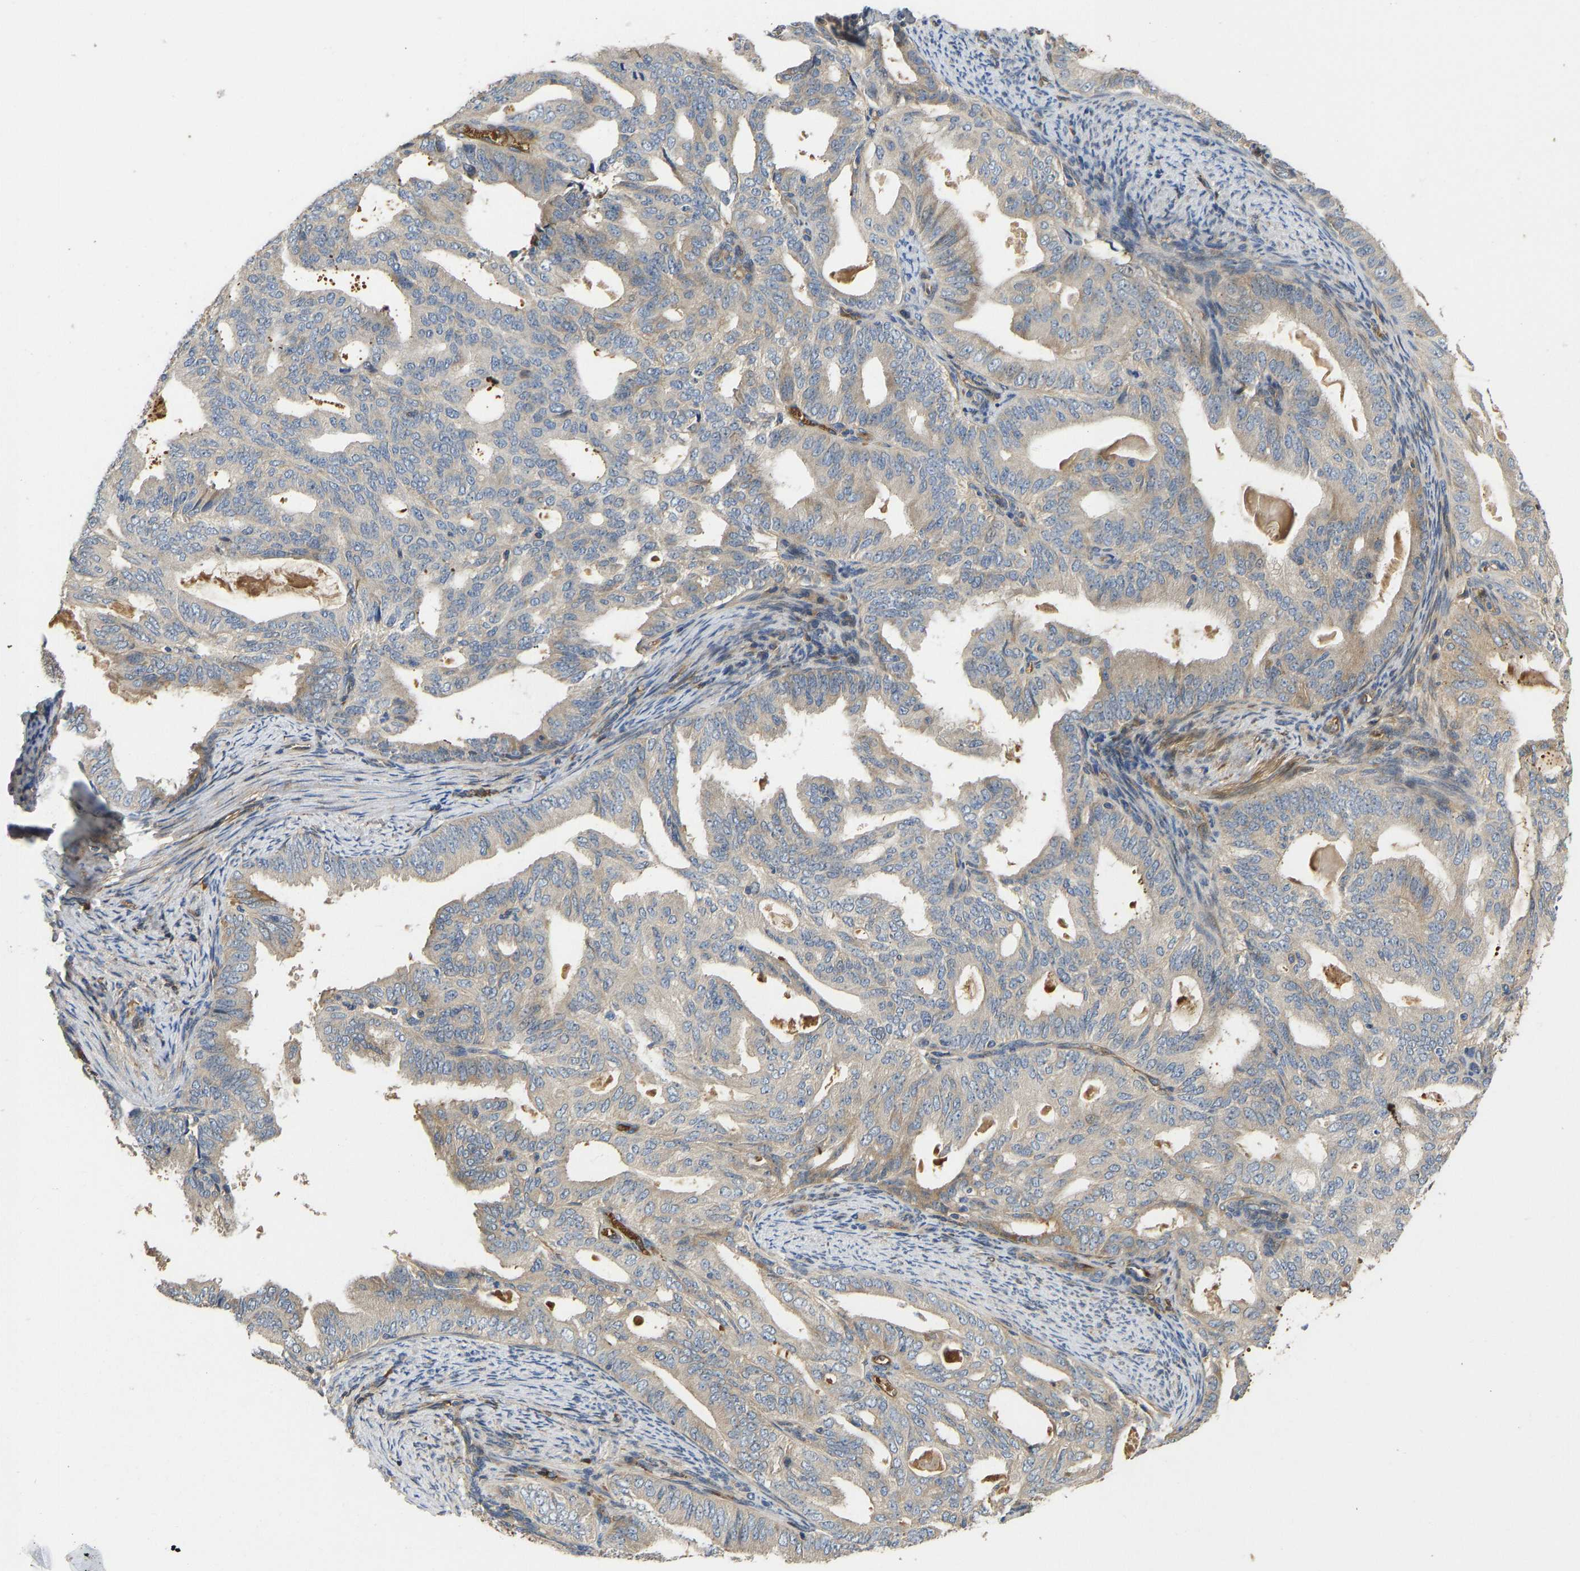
{"staining": {"intensity": "weak", "quantity": "<25%", "location": "cytoplasmic/membranous"}, "tissue": "endometrial cancer", "cell_type": "Tumor cells", "image_type": "cancer", "snomed": [{"axis": "morphology", "description": "Adenocarcinoma, NOS"}, {"axis": "topography", "description": "Endometrium"}], "caption": "An immunohistochemistry (IHC) histopathology image of endometrial adenocarcinoma is shown. There is no staining in tumor cells of endometrial adenocarcinoma.", "gene": "VCPKMT", "patient": {"sex": "female", "age": 58}}